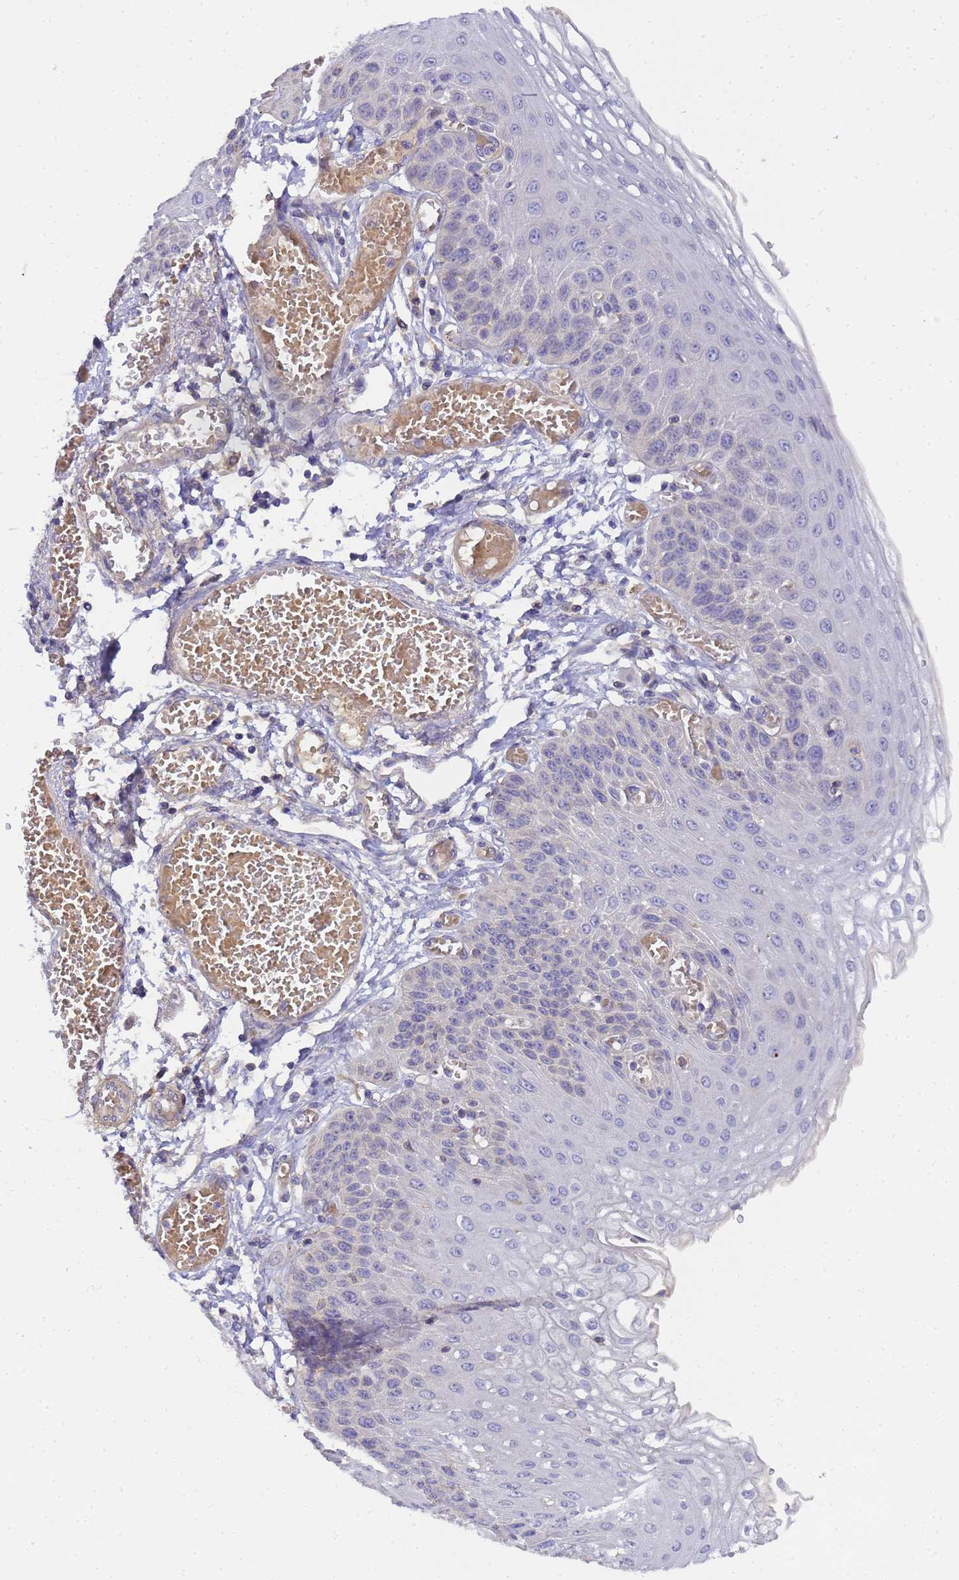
{"staining": {"intensity": "negative", "quantity": "none", "location": "none"}, "tissue": "esophagus", "cell_type": "Squamous epithelial cells", "image_type": "normal", "snomed": [{"axis": "morphology", "description": "Normal tissue, NOS"}, {"axis": "topography", "description": "Esophagus"}], "caption": "DAB (3,3'-diaminobenzidine) immunohistochemical staining of benign esophagus exhibits no significant staining in squamous epithelial cells. Brightfield microscopy of immunohistochemistry (IHC) stained with DAB (brown) and hematoxylin (blue), captured at high magnification.", "gene": "TBCD", "patient": {"sex": "male", "age": 81}}